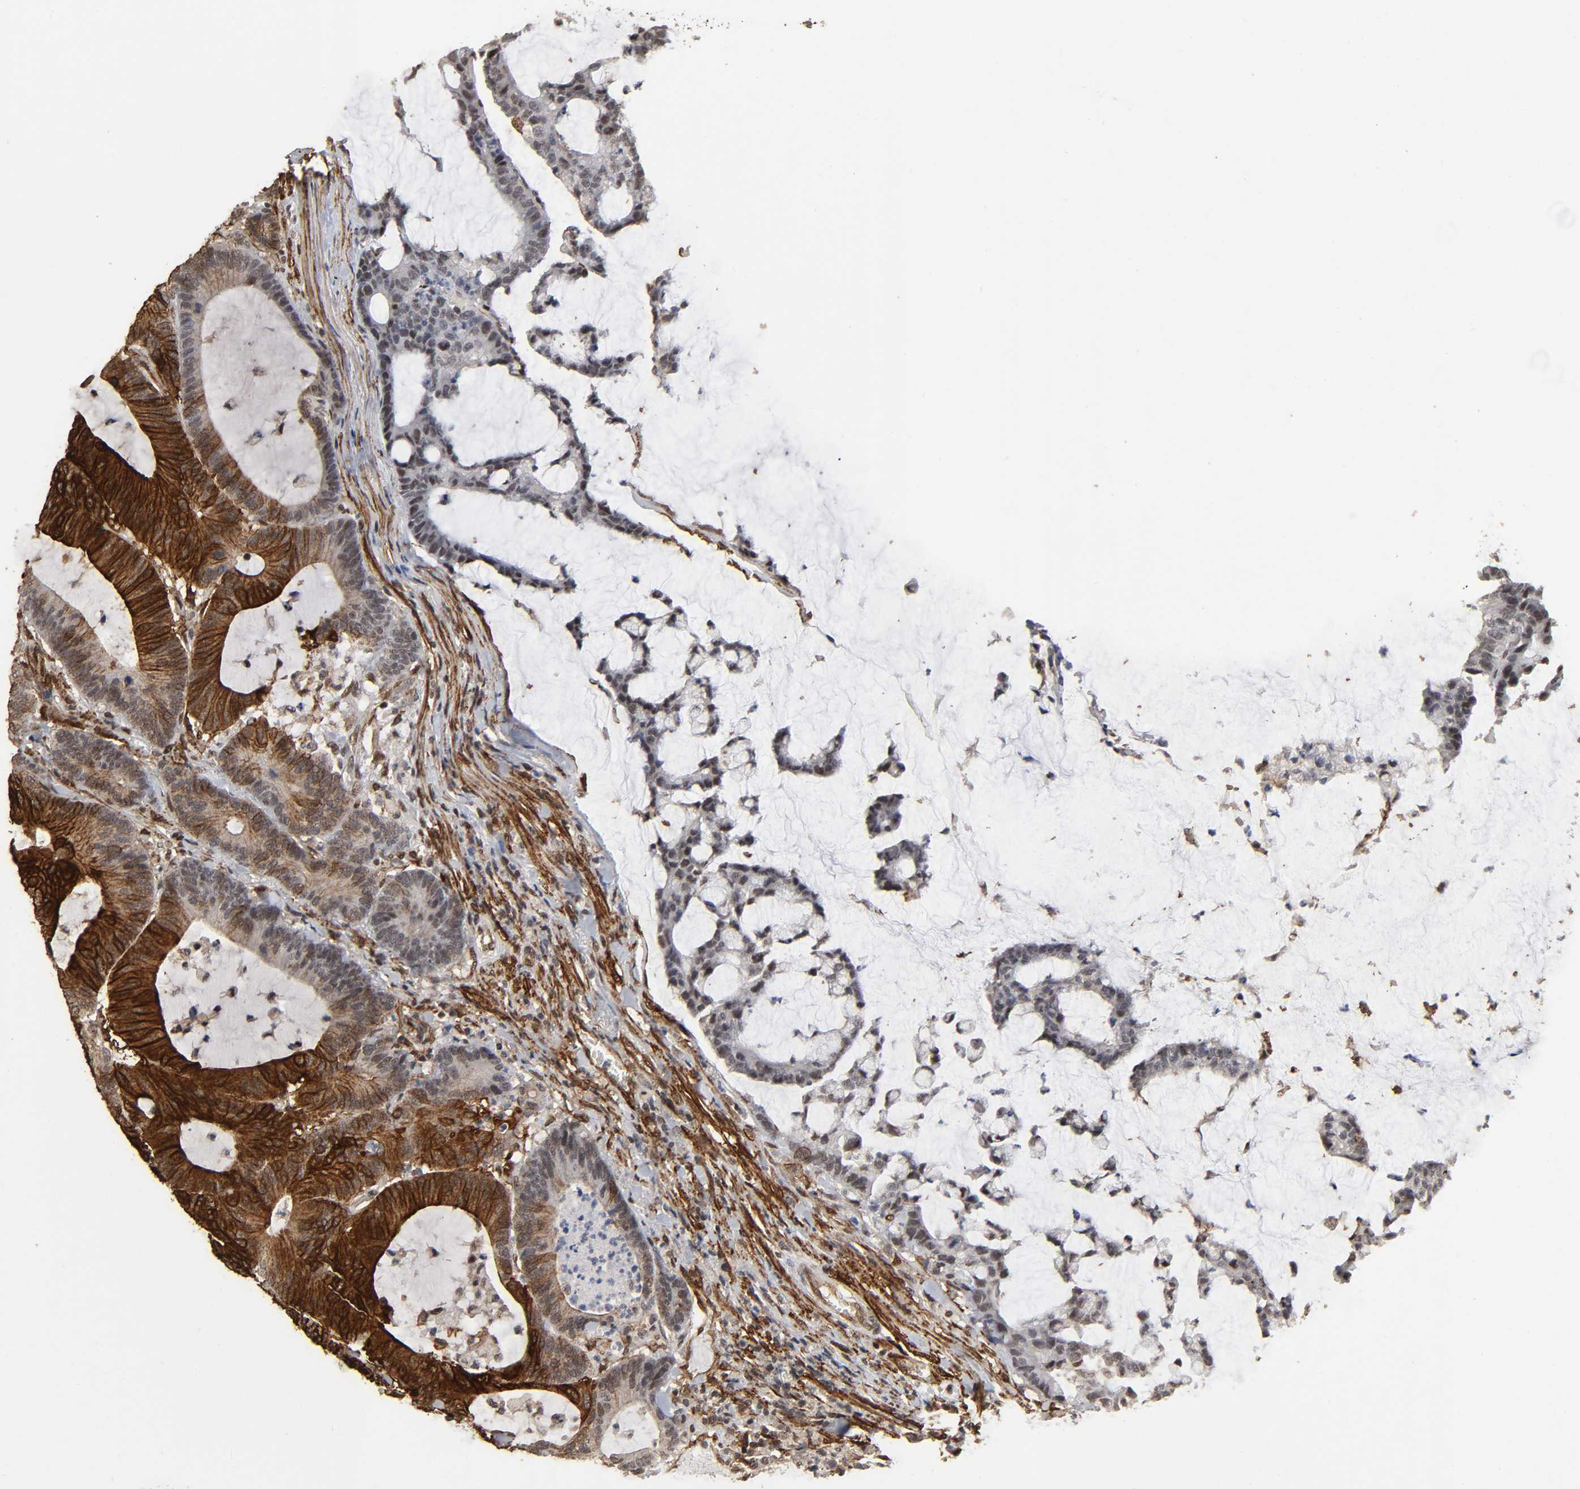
{"staining": {"intensity": "strong", "quantity": "25%-75%", "location": "cytoplasmic/membranous,nuclear"}, "tissue": "colorectal cancer", "cell_type": "Tumor cells", "image_type": "cancer", "snomed": [{"axis": "morphology", "description": "Adenocarcinoma, NOS"}, {"axis": "topography", "description": "Colon"}], "caption": "Protein staining shows strong cytoplasmic/membranous and nuclear staining in about 25%-75% of tumor cells in colorectal cancer.", "gene": "AHNAK2", "patient": {"sex": "female", "age": 84}}